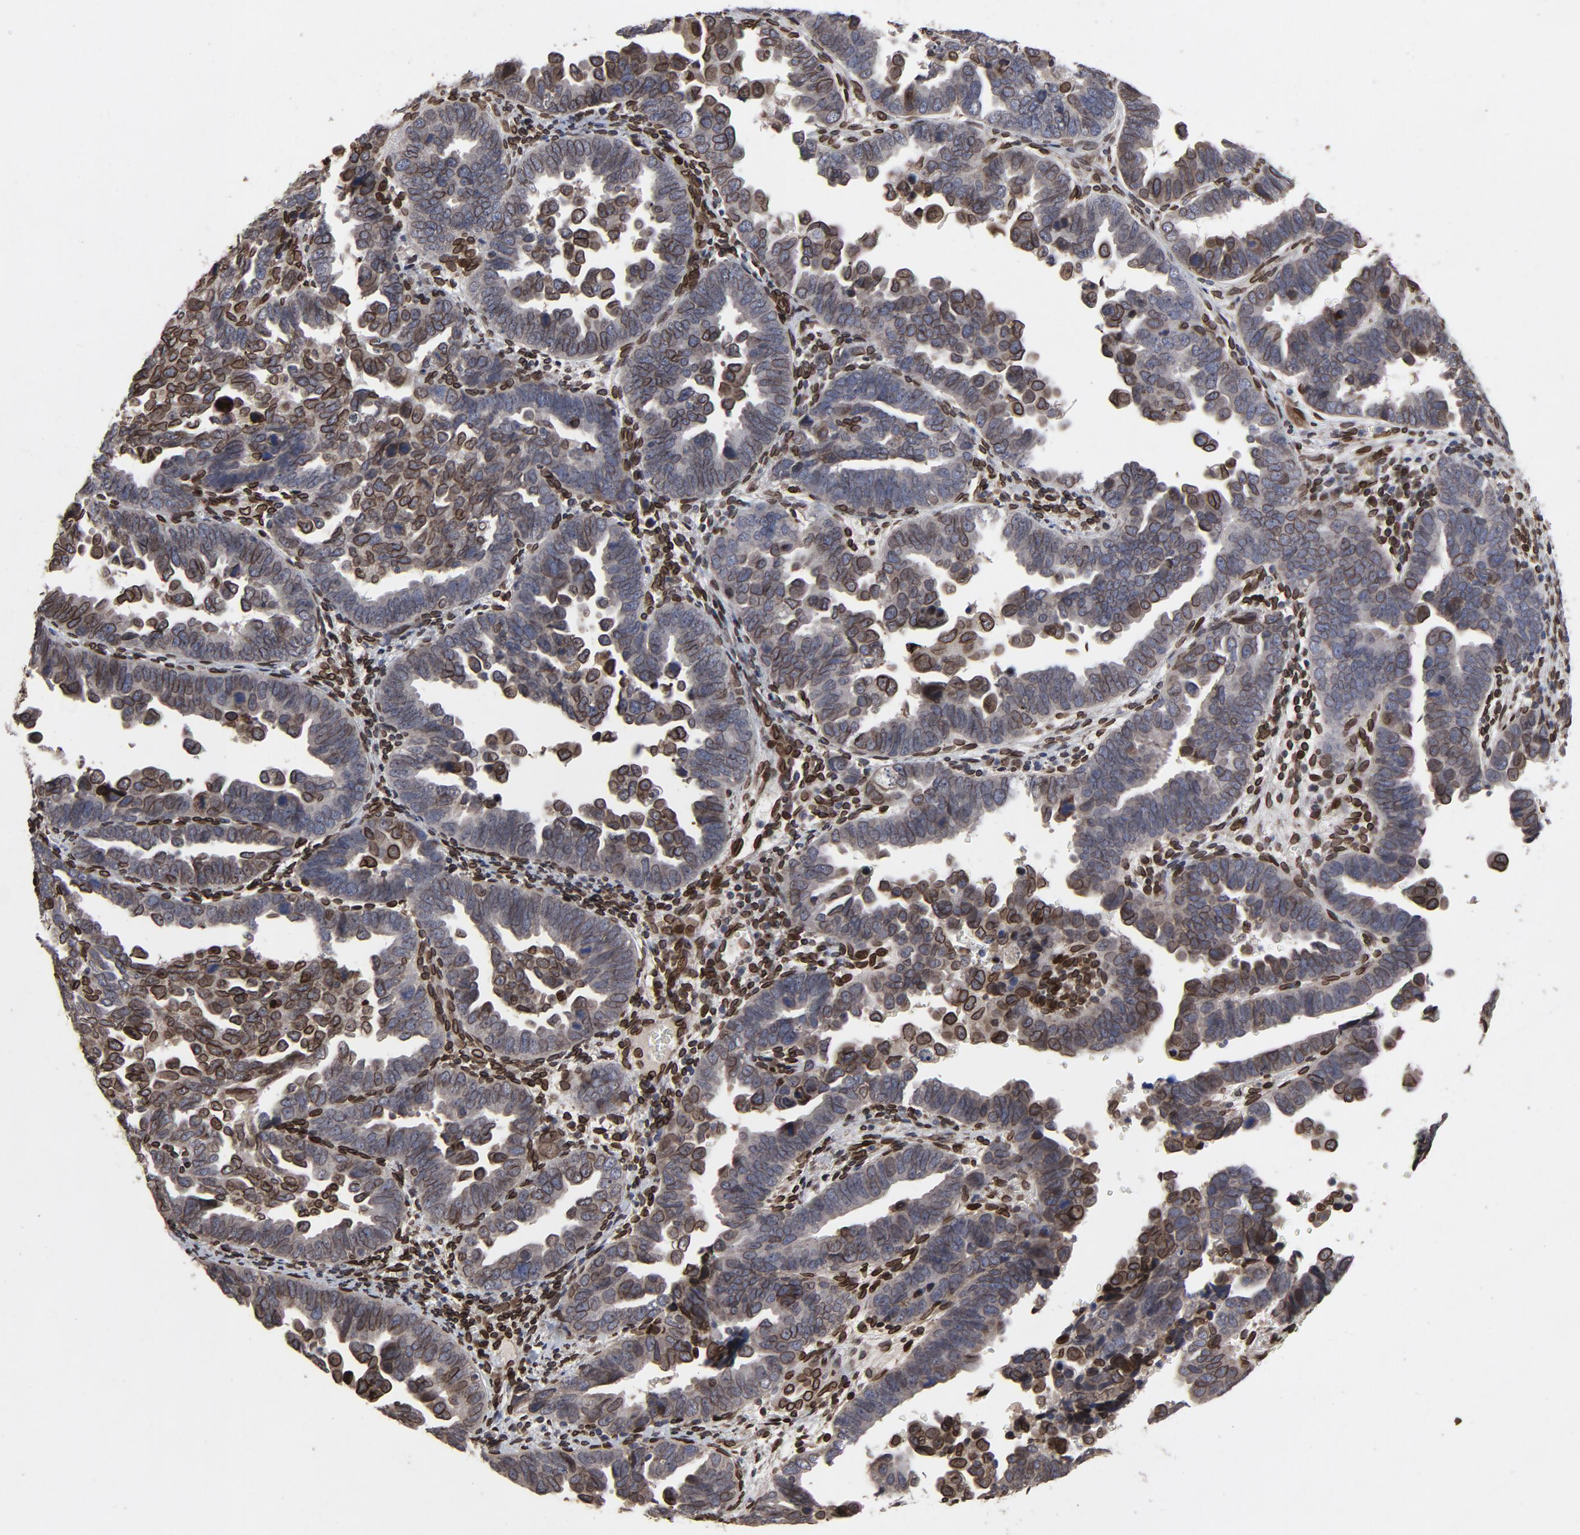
{"staining": {"intensity": "moderate", "quantity": "25%-75%", "location": "cytoplasmic/membranous,nuclear"}, "tissue": "endometrial cancer", "cell_type": "Tumor cells", "image_type": "cancer", "snomed": [{"axis": "morphology", "description": "Adenocarcinoma, NOS"}, {"axis": "topography", "description": "Endometrium"}], "caption": "Immunohistochemistry (DAB (3,3'-diaminobenzidine)) staining of adenocarcinoma (endometrial) demonstrates moderate cytoplasmic/membranous and nuclear protein positivity in about 25%-75% of tumor cells.", "gene": "LMNA", "patient": {"sex": "female", "age": 75}}